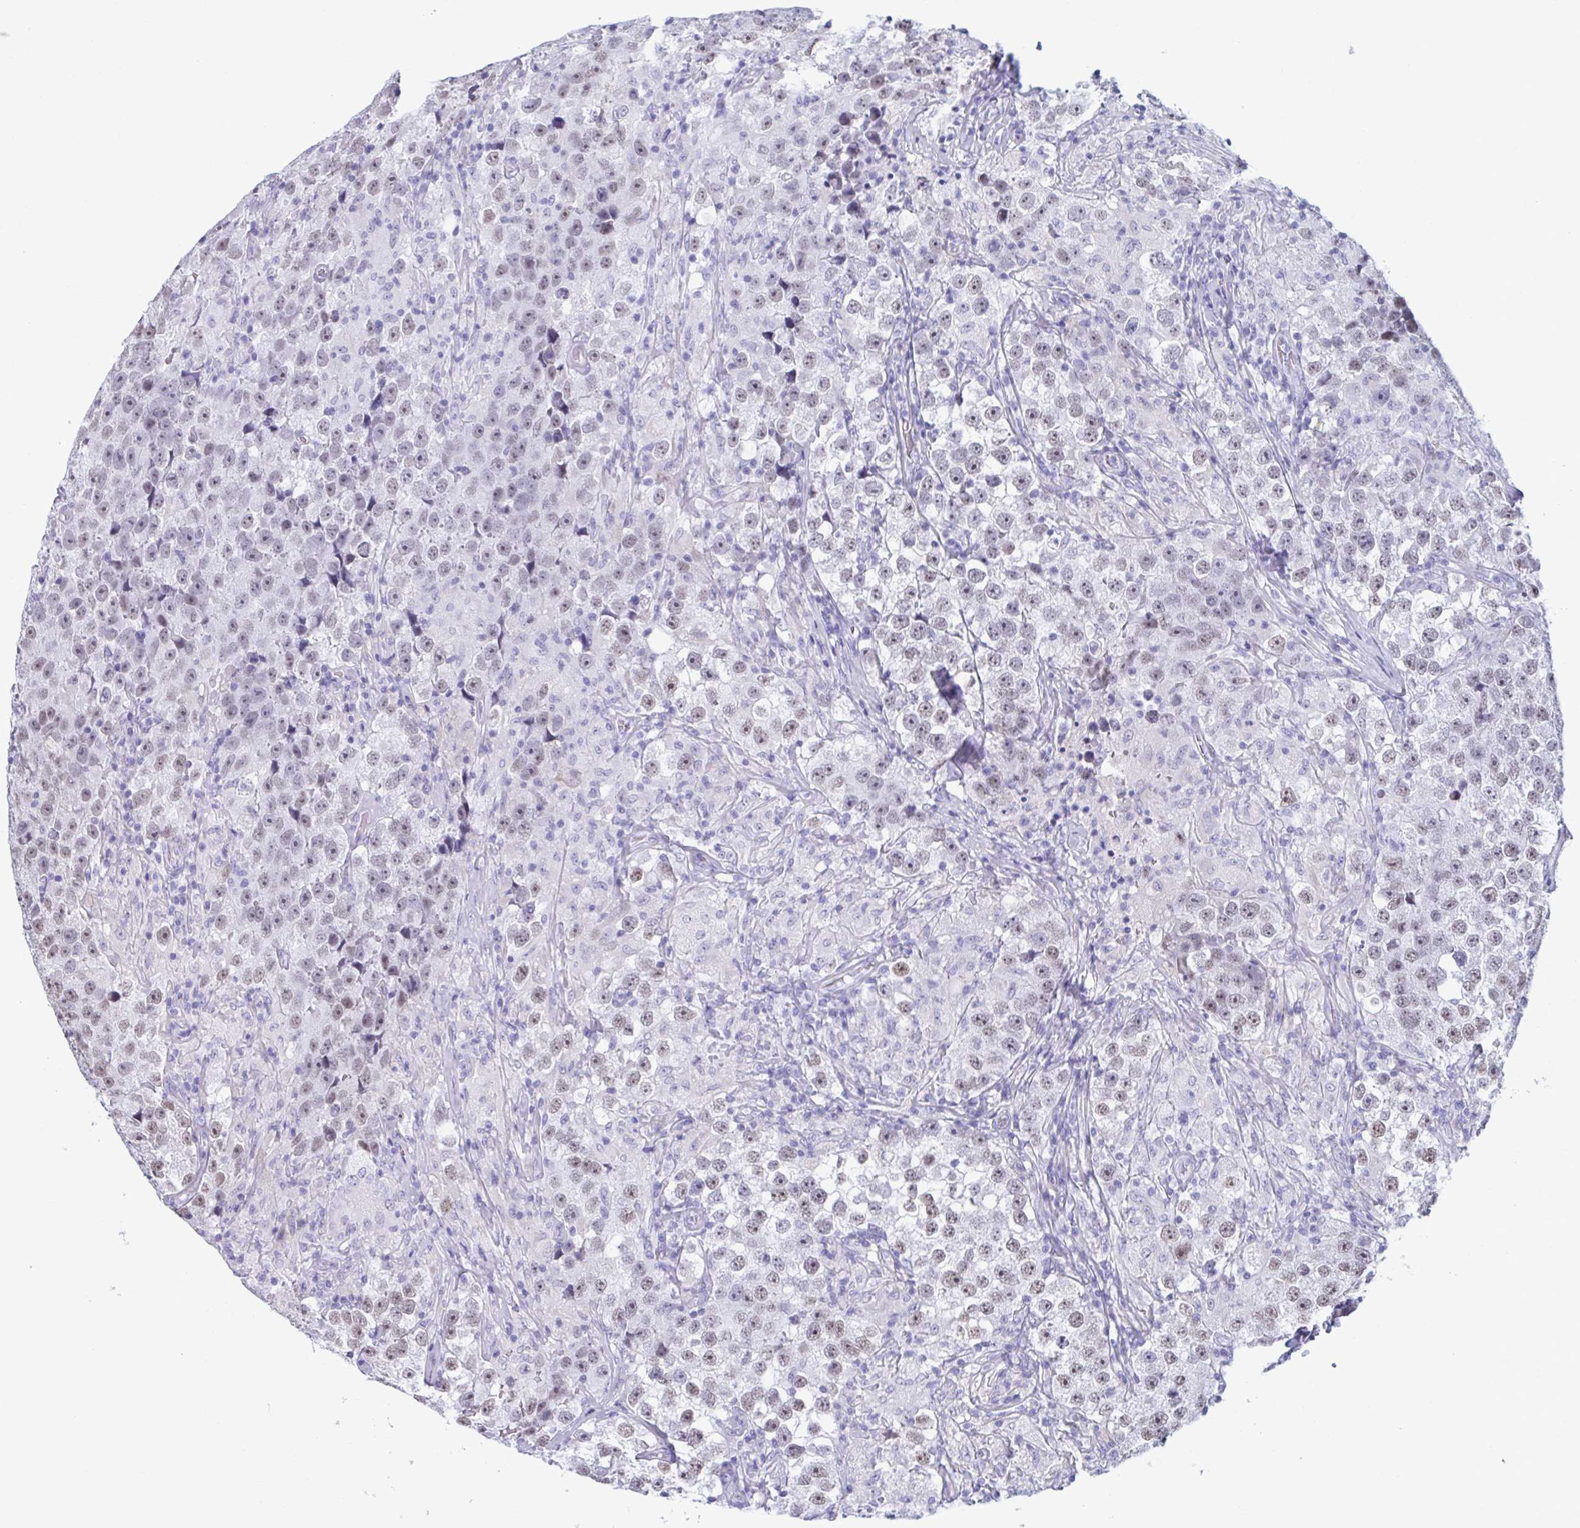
{"staining": {"intensity": "weak", "quantity": "25%-75%", "location": "nuclear"}, "tissue": "testis cancer", "cell_type": "Tumor cells", "image_type": "cancer", "snomed": [{"axis": "morphology", "description": "Seminoma, NOS"}, {"axis": "topography", "description": "Testis"}], "caption": "A histopathology image of human testis cancer (seminoma) stained for a protein shows weak nuclear brown staining in tumor cells.", "gene": "MSMB", "patient": {"sex": "male", "age": 46}}